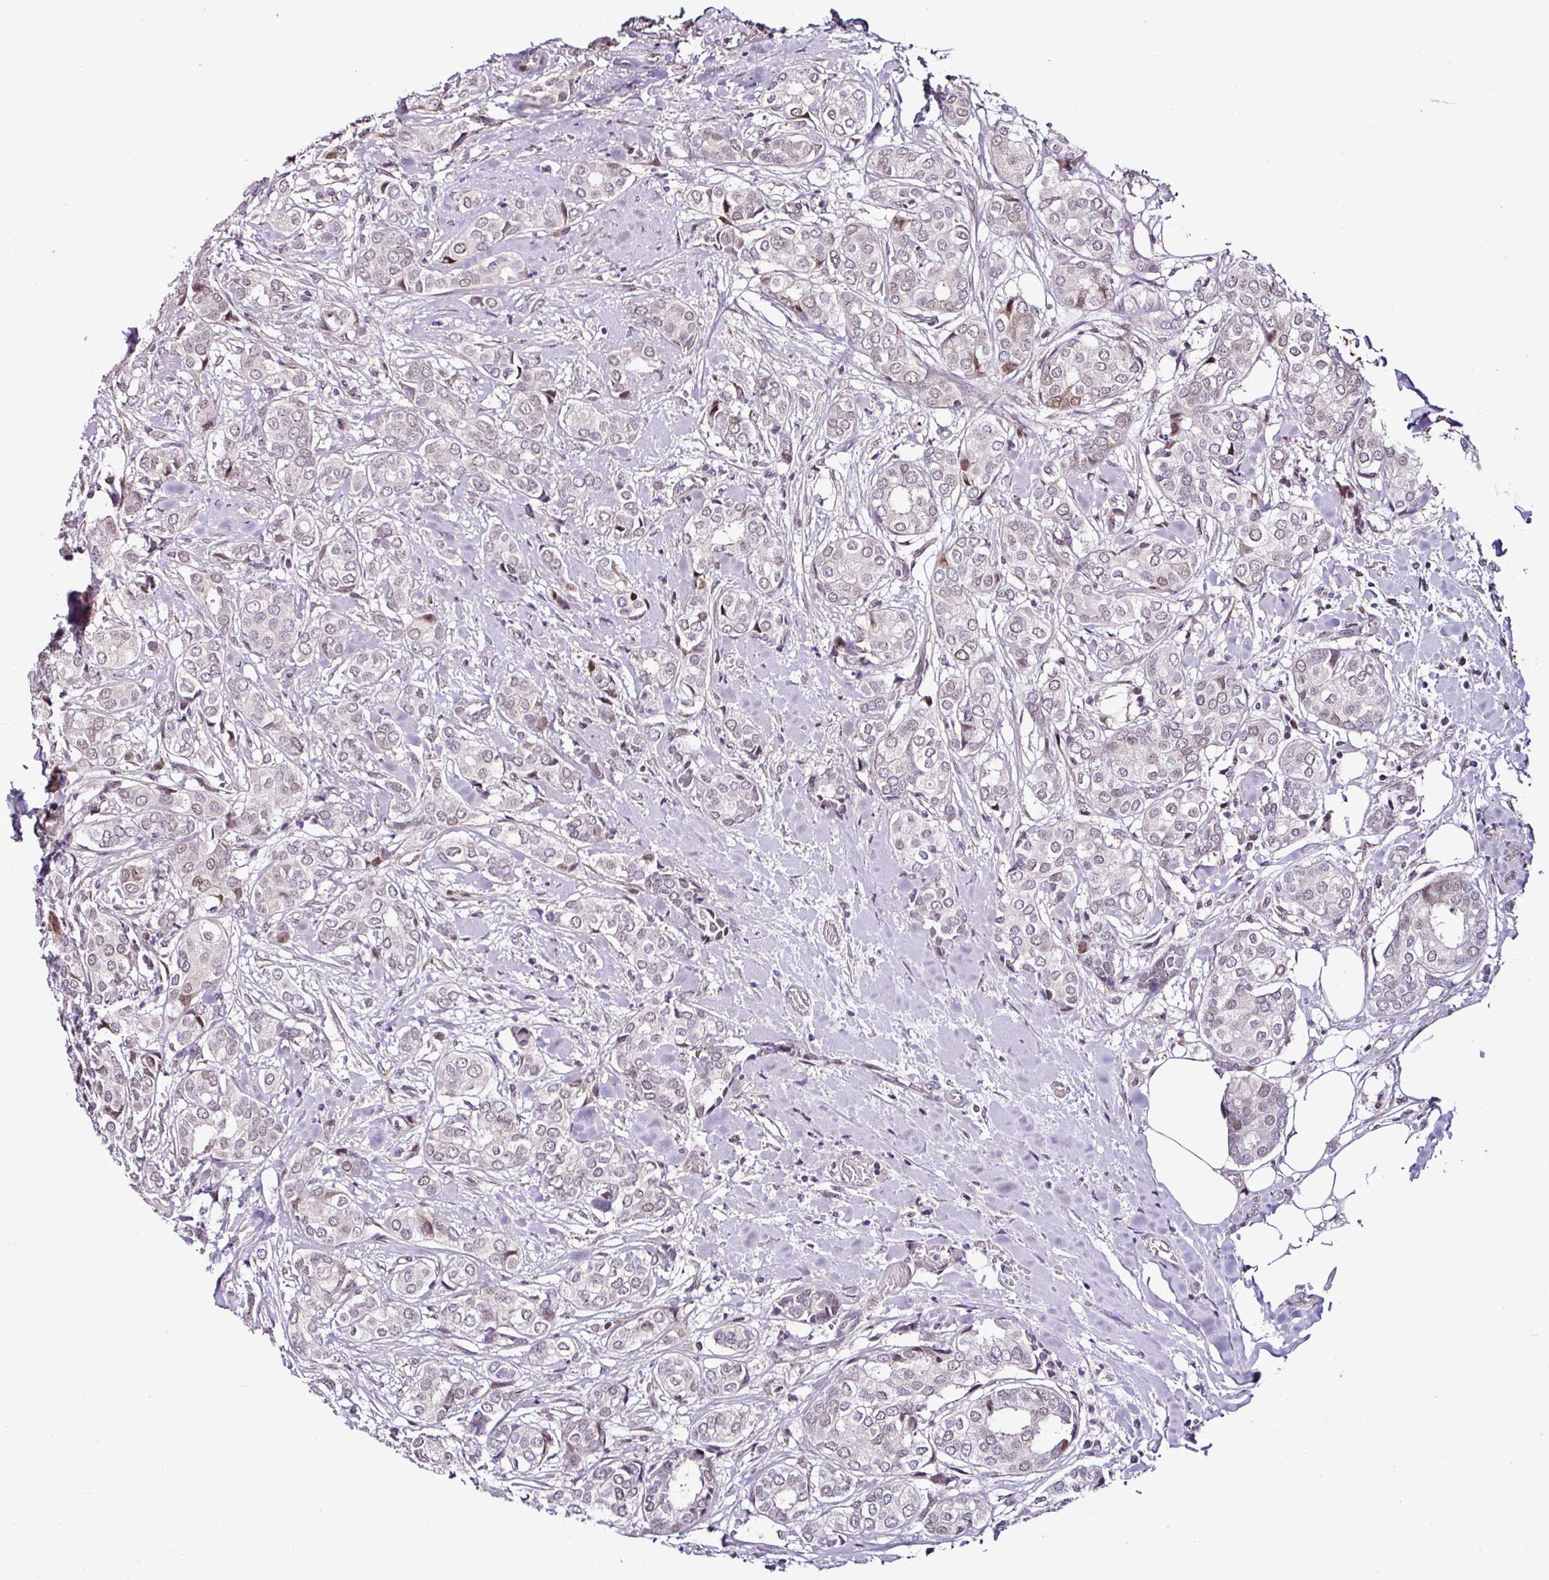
{"staining": {"intensity": "weak", "quantity": "<25%", "location": "nuclear"}, "tissue": "breast cancer", "cell_type": "Tumor cells", "image_type": "cancer", "snomed": [{"axis": "morphology", "description": "Duct carcinoma"}, {"axis": "topography", "description": "Breast"}], "caption": "This is an immunohistochemistry (IHC) histopathology image of breast cancer. There is no staining in tumor cells.", "gene": "COPRS", "patient": {"sex": "female", "age": 73}}